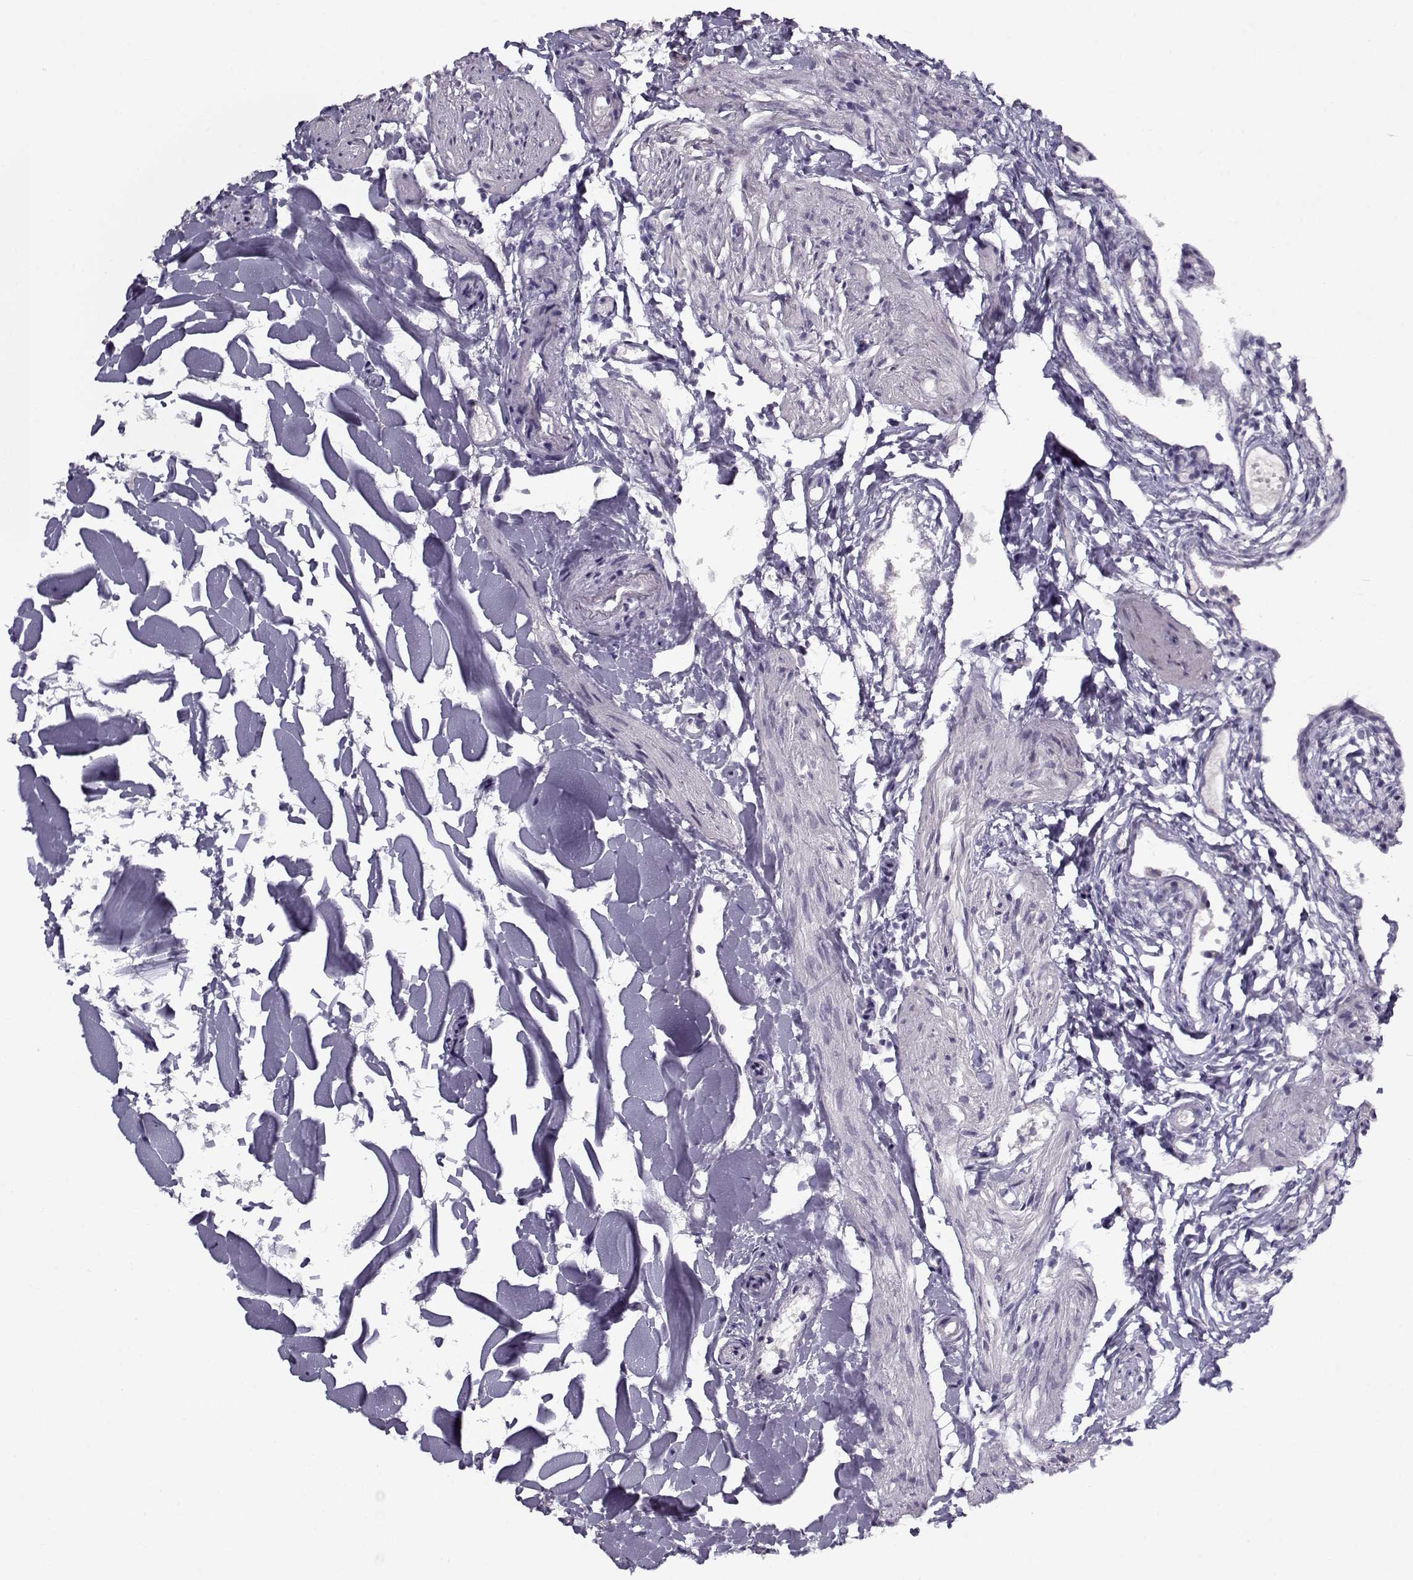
{"staining": {"intensity": "negative", "quantity": "none", "location": "none"}, "tissue": "gallbladder", "cell_type": "Glandular cells", "image_type": "normal", "snomed": [{"axis": "morphology", "description": "Normal tissue, NOS"}, {"axis": "topography", "description": "Gallbladder"}], "caption": "A micrograph of gallbladder stained for a protein displays no brown staining in glandular cells. (Brightfield microscopy of DAB (3,3'-diaminobenzidine) immunohistochemistry (IHC) at high magnification).", "gene": "SEC16B", "patient": {"sex": "female", "age": 47}}